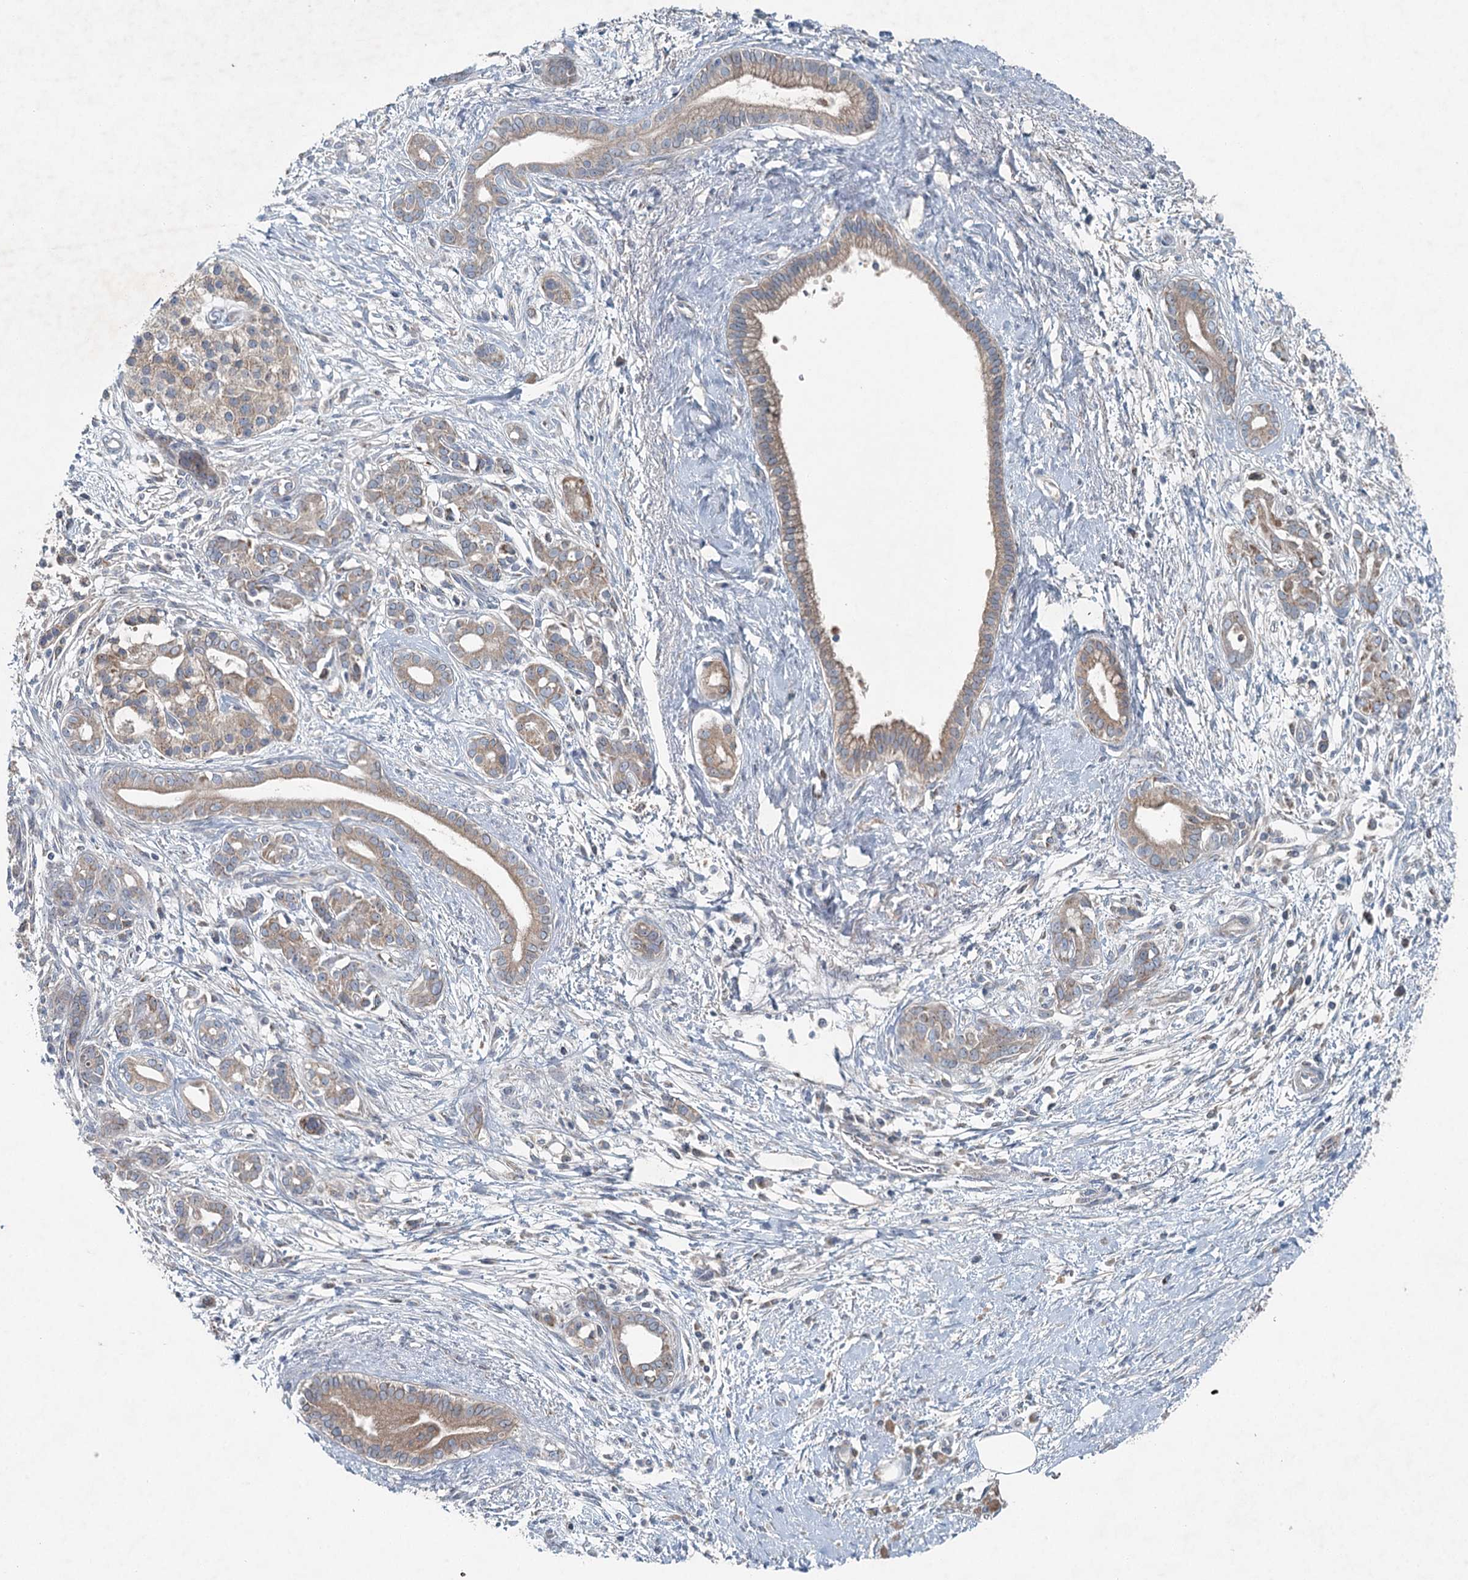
{"staining": {"intensity": "weak", "quantity": ">75%", "location": "cytoplasmic/membranous"}, "tissue": "pancreatic cancer", "cell_type": "Tumor cells", "image_type": "cancer", "snomed": [{"axis": "morphology", "description": "Adenocarcinoma, NOS"}, {"axis": "topography", "description": "Pancreas"}], "caption": "Immunohistochemistry of pancreatic cancer (adenocarcinoma) shows low levels of weak cytoplasmic/membranous staining in approximately >75% of tumor cells.", "gene": "CHCHD5", "patient": {"sex": "male", "age": 58}}